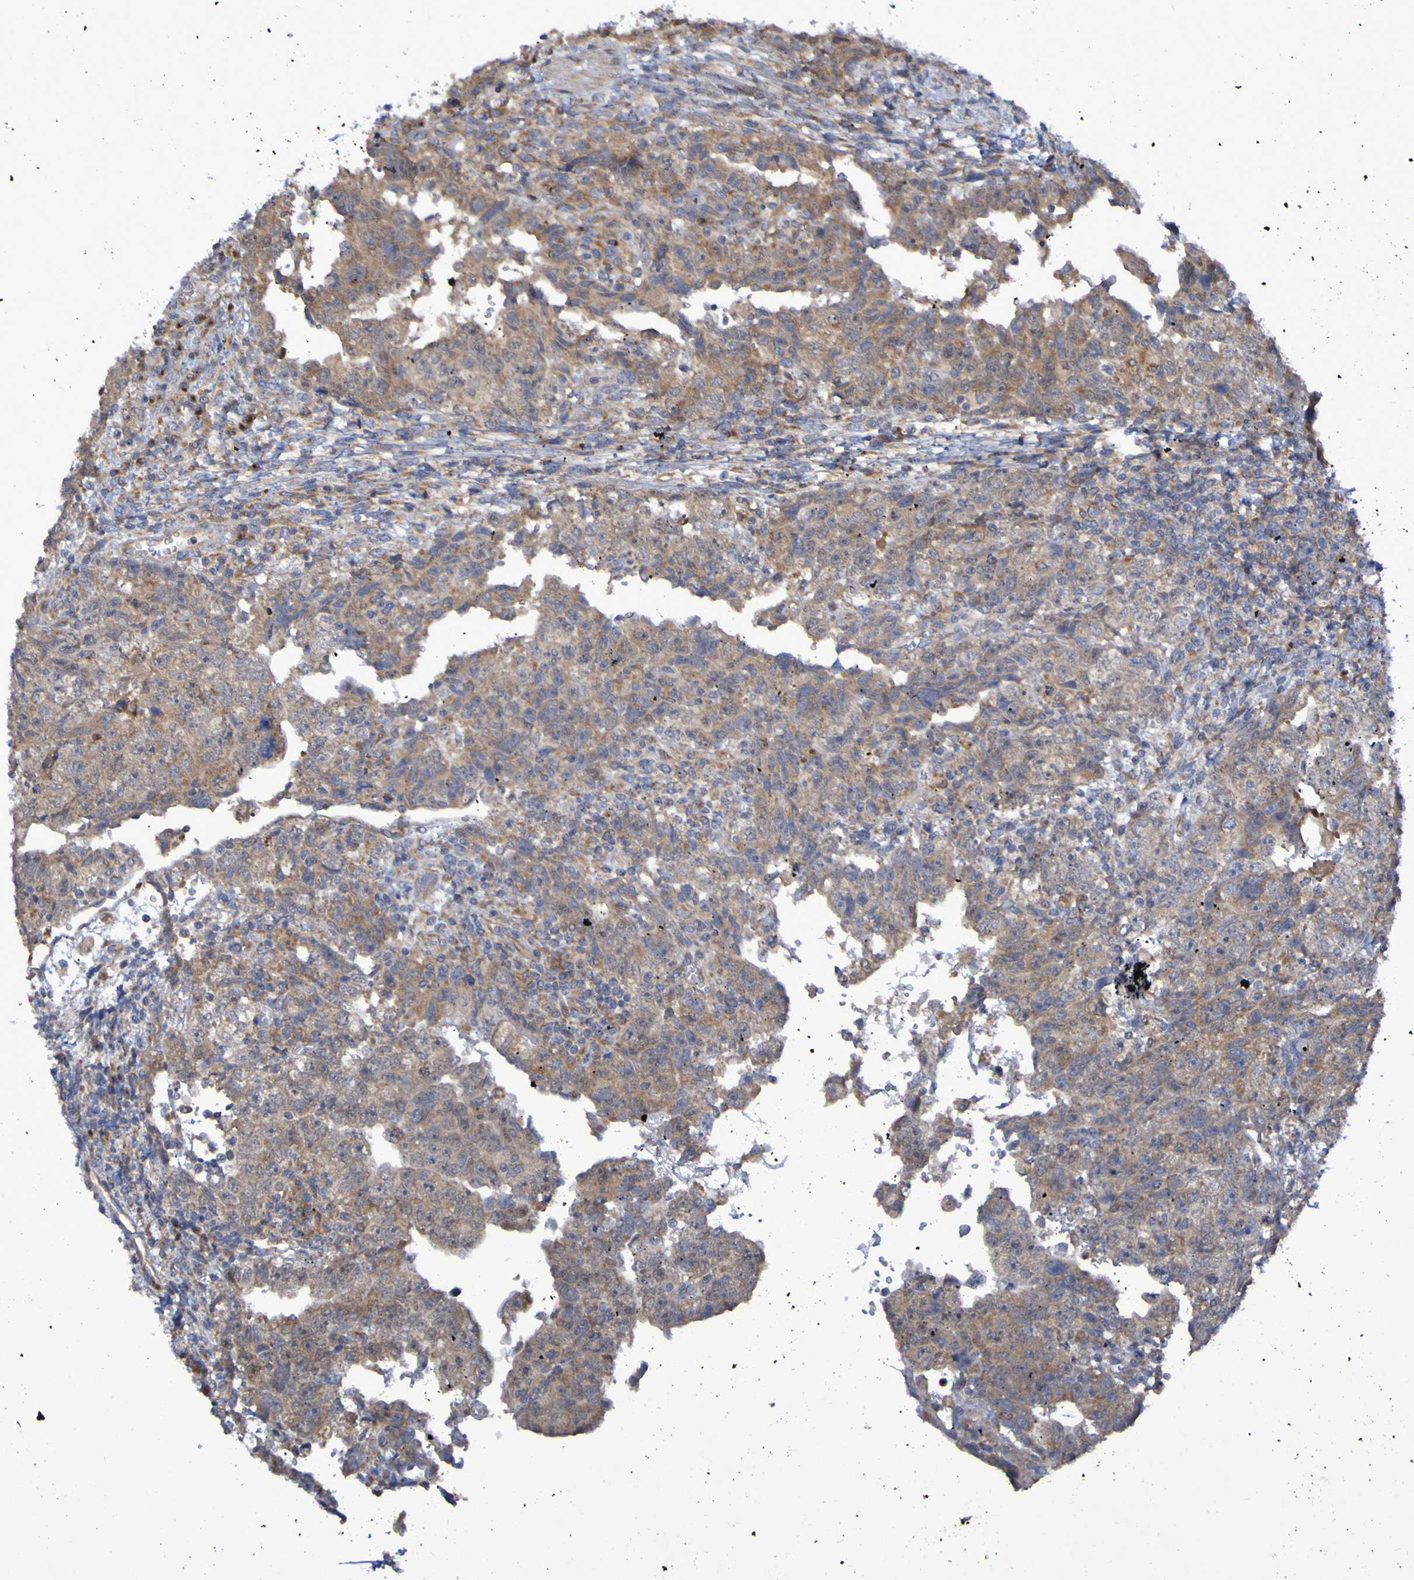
{"staining": {"intensity": "moderate", "quantity": ">75%", "location": "cytoplasmic/membranous"}, "tissue": "testis cancer", "cell_type": "Tumor cells", "image_type": "cancer", "snomed": [{"axis": "morphology", "description": "Carcinoma, Embryonal, NOS"}, {"axis": "topography", "description": "Testis"}], "caption": "Human testis cancer stained with a protein marker demonstrates moderate staining in tumor cells.", "gene": "LMBRD2", "patient": {"sex": "male", "age": 36}}